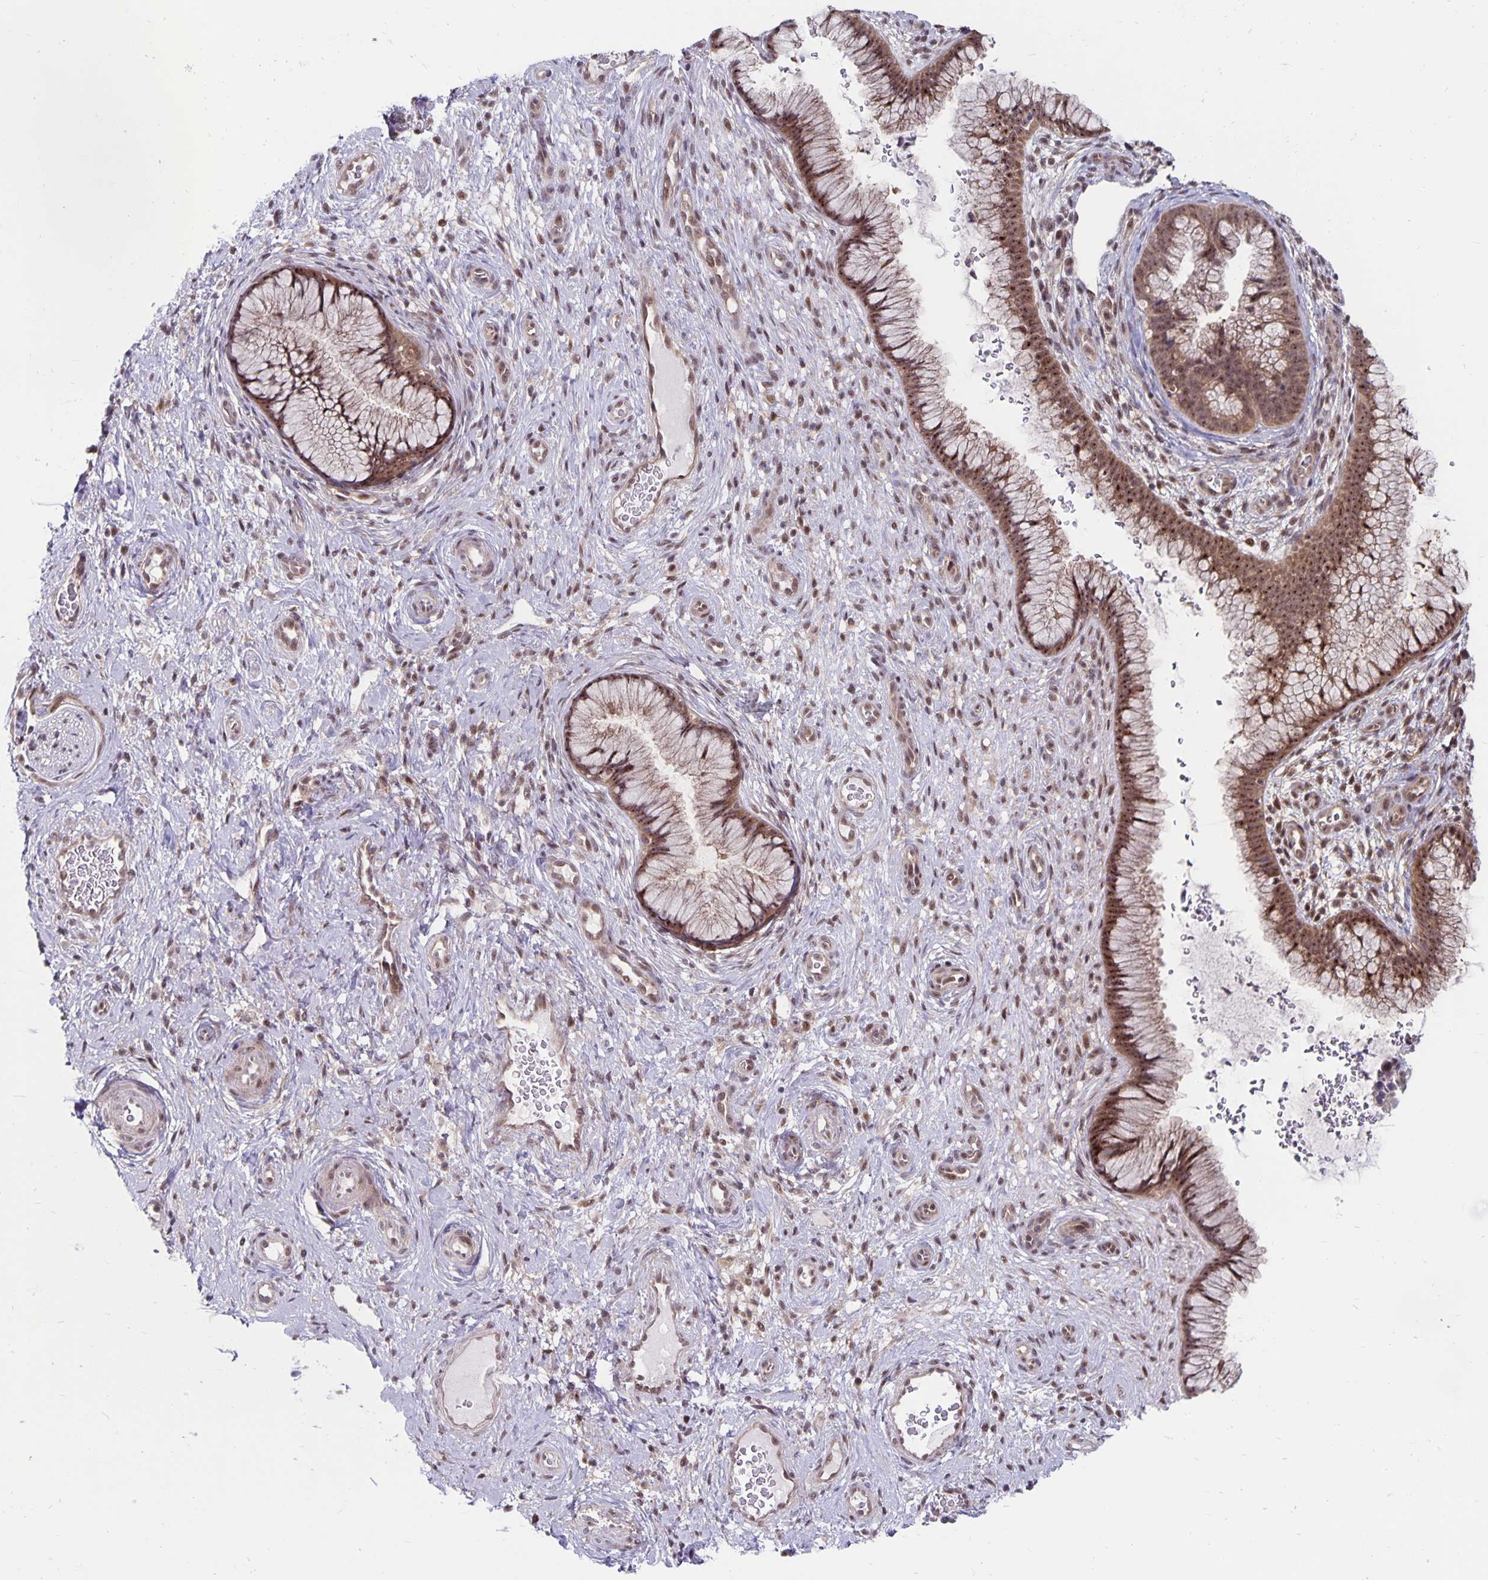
{"staining": {"intensity": "moderate", "quantity": ">75%", "location": "cytoplasmic/membranous,nuclear"}, "tissue": "cervix", "cell_type": "Glandular cells", "image_type": "normal", "snomed": [{"axis": "morphology", "description": "Normal tissue, NOS"}, {"axis": "topography", "description": "Cervix"}], "caption": "Moderate cytoplasmic/membranous,nuclear expression is seen in approximately >75% of glandular cells in benign cervix.", "gene": "EXOC6B", "patient": {"sex": "female", "age": 34}}